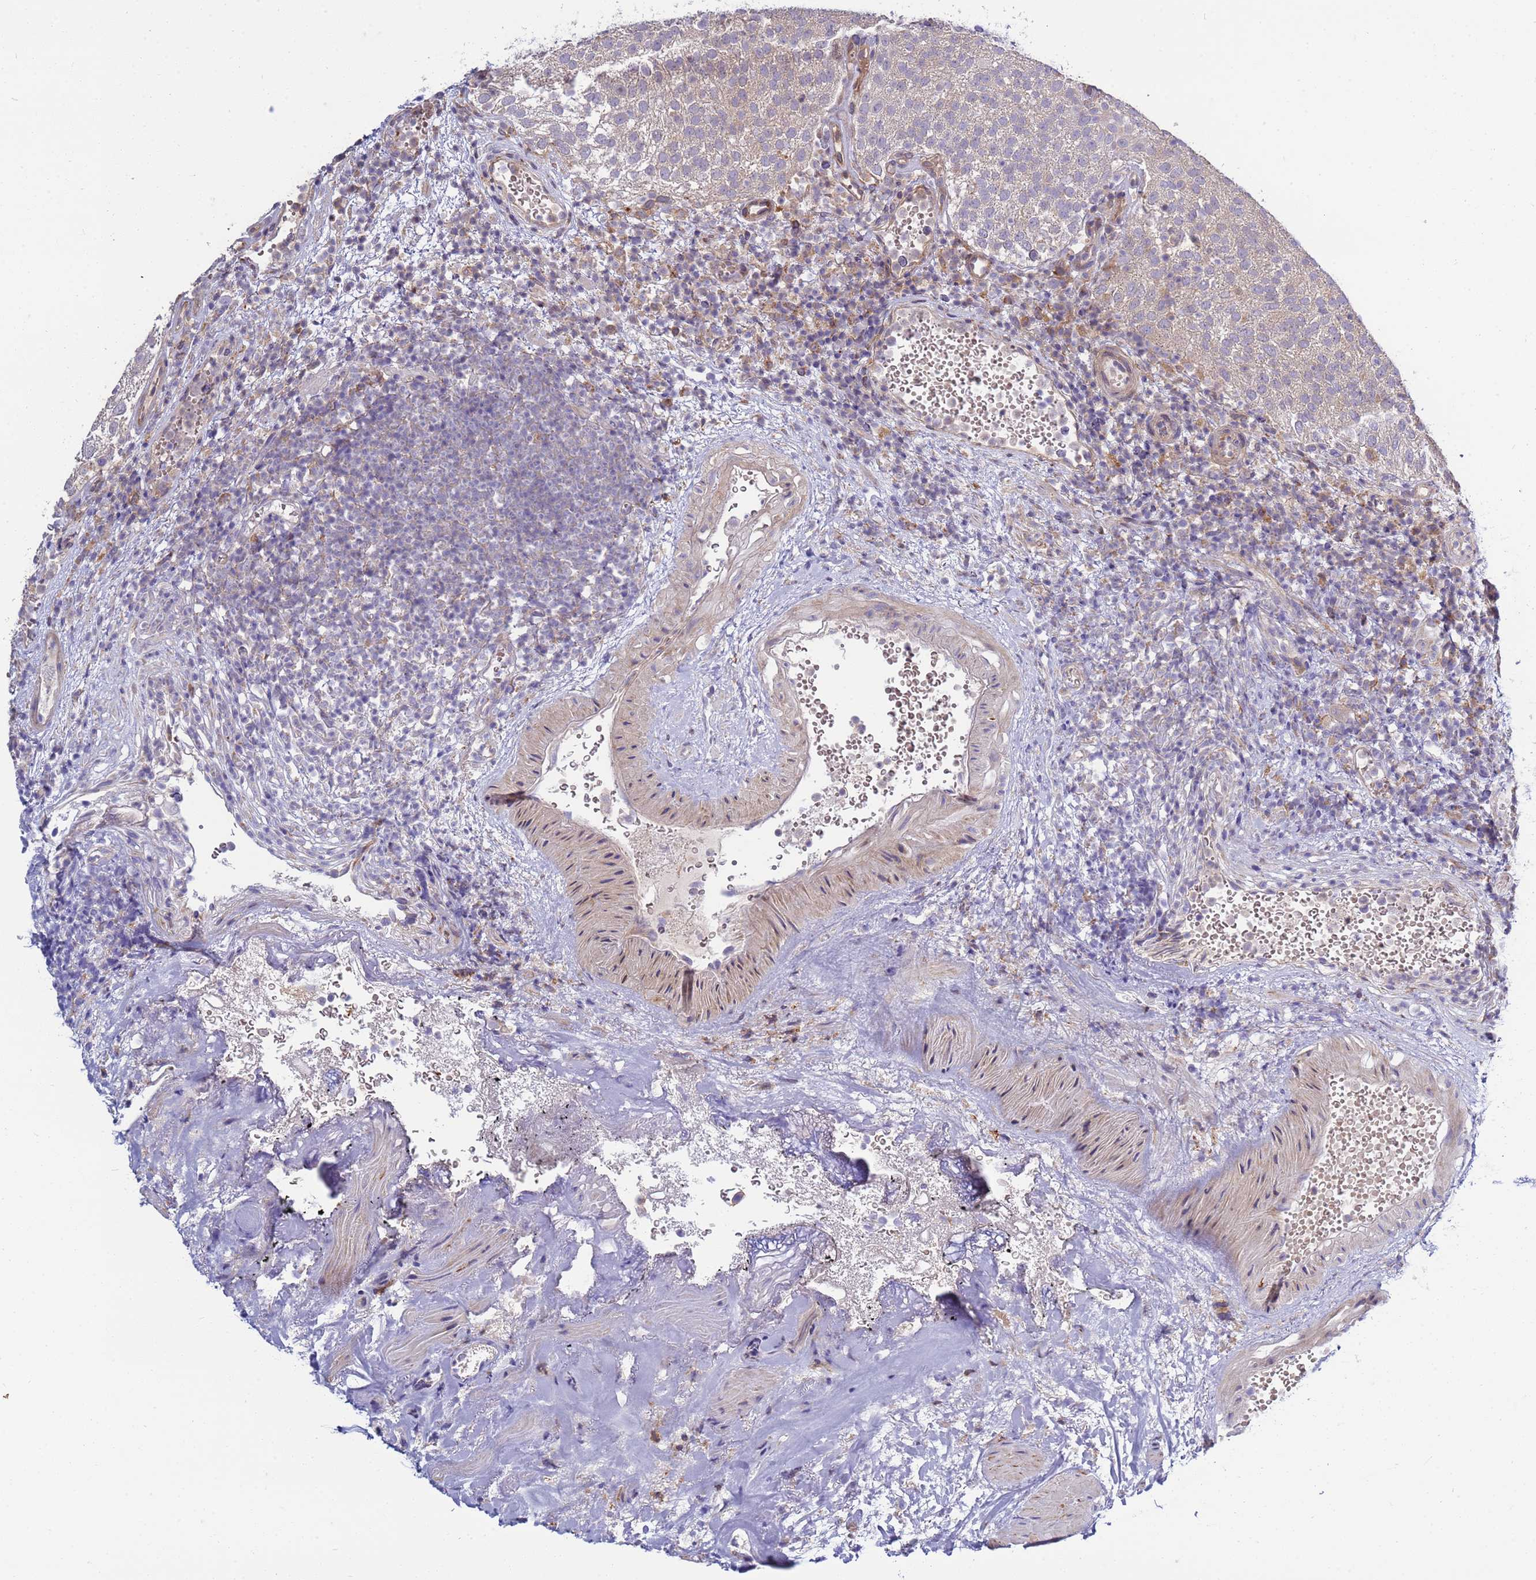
{"staining": {"intensity": "weak", "quantity": ">75%", "location": "cytoplasmic/membranous"}, "tissue": "urothelial cancer", "cell_type": "Tumor cells", "image_type": "cancer", "snomed": [{"axis": "morphology", "description": "Urothelial carcinoma, Low grade"}, {"axis": "topography", "description": "Urinary bladder"}], "caption": "Urothelial cancer stained for a protein (brown) reveals weak cytoplasmic/membranous positive positivity in about >75% of tumor cells.", "gene": "RAPGEF4", "patient": {"sex": "male", "age": 78}}